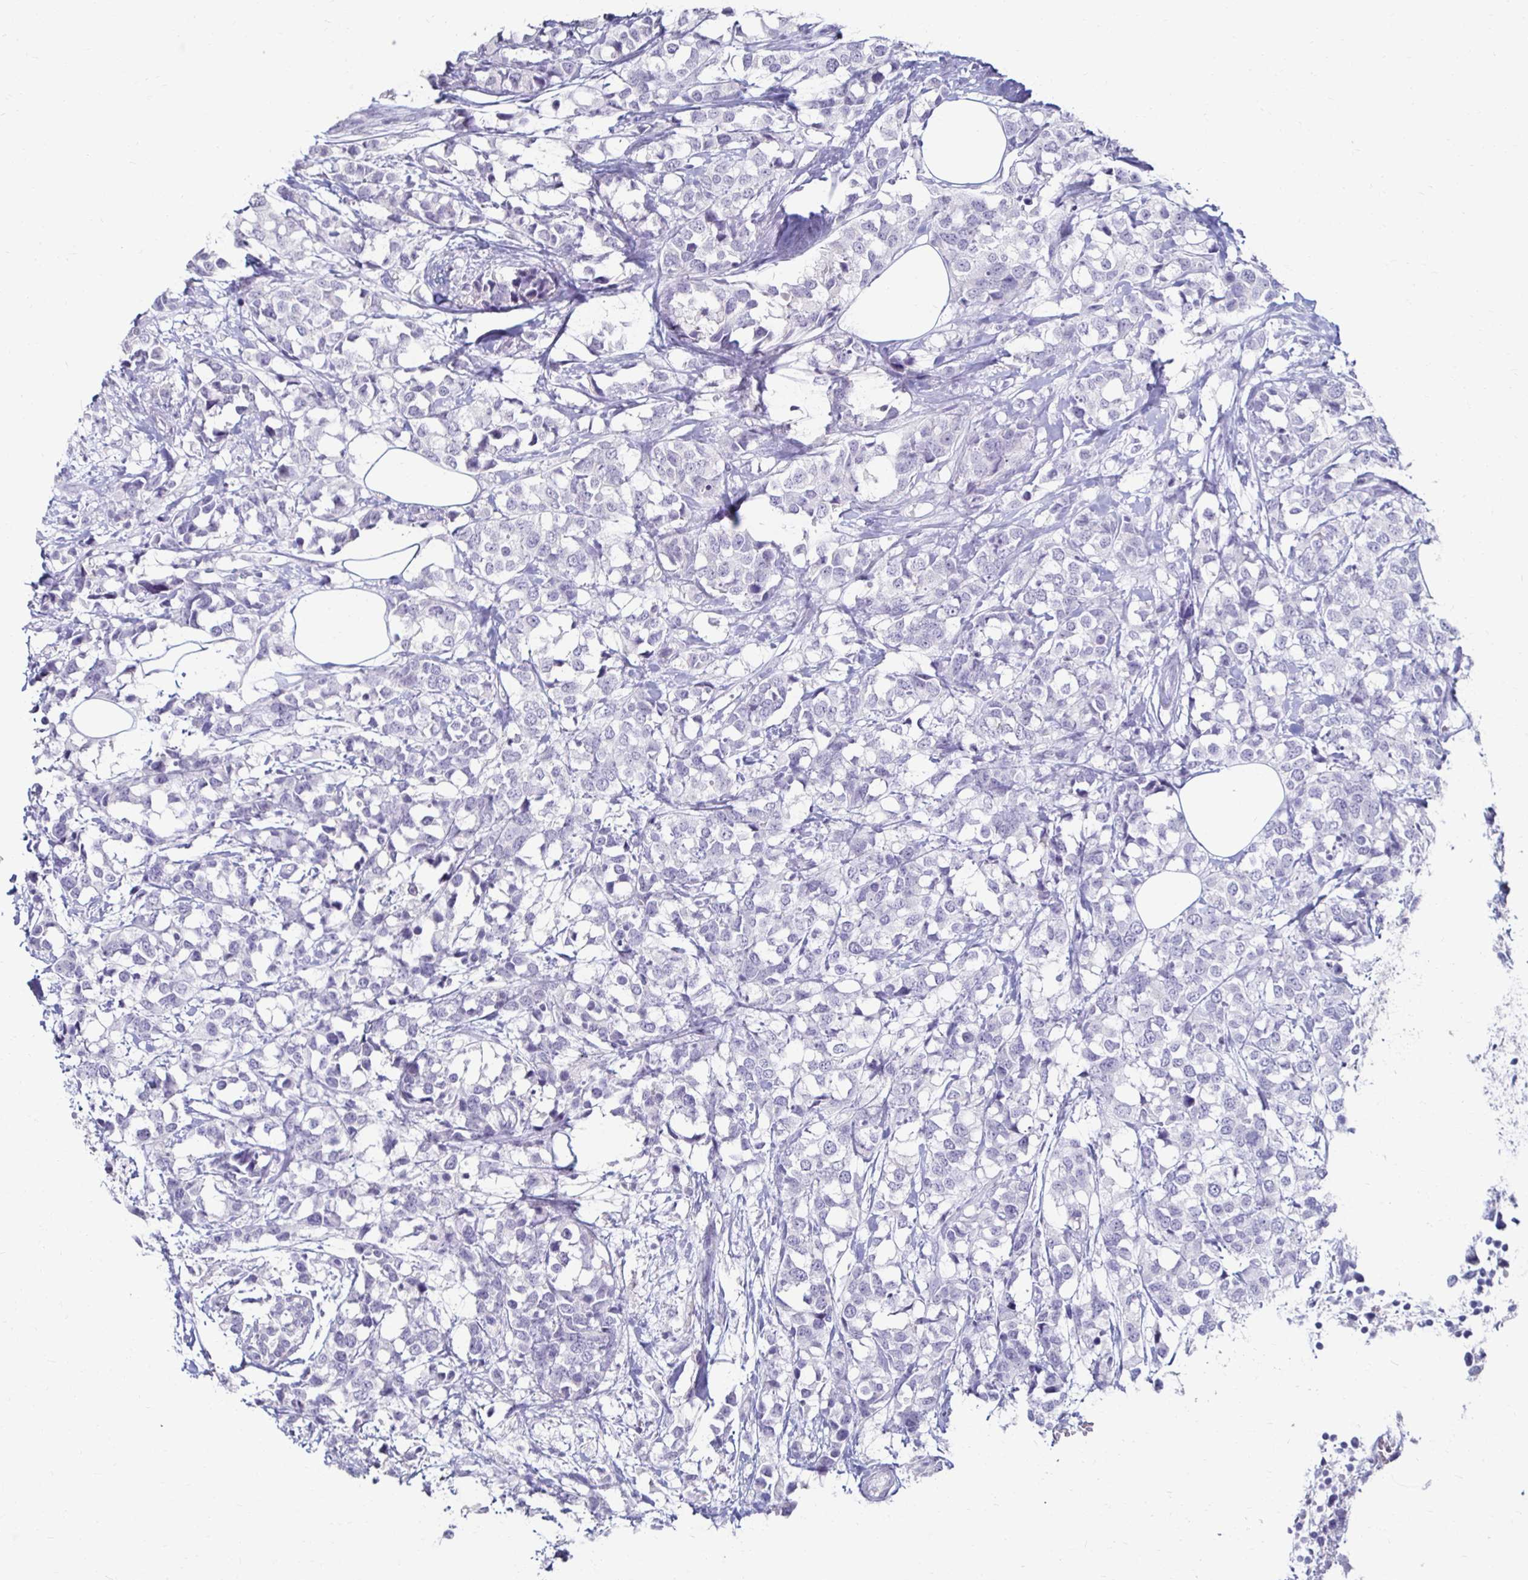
{"staining": {"intensity": "negative", "quantity": "none", "location": "none"}, "tissue": "breast cancer", "cell_type": "Tumor cells", "image_type": "cancer", "snomed": [{"axis": "morphology", "description": "Lobular carcinoma"}, {"axis": "topography", "description": "Breast"}], "caption": "This is an immunohistochemistry photomicrograph of lobular carcinoma (breast). There is no staining in tumor cells.", "gene": "TOMM34", "patient": {"sex": "female", "age": 59}}